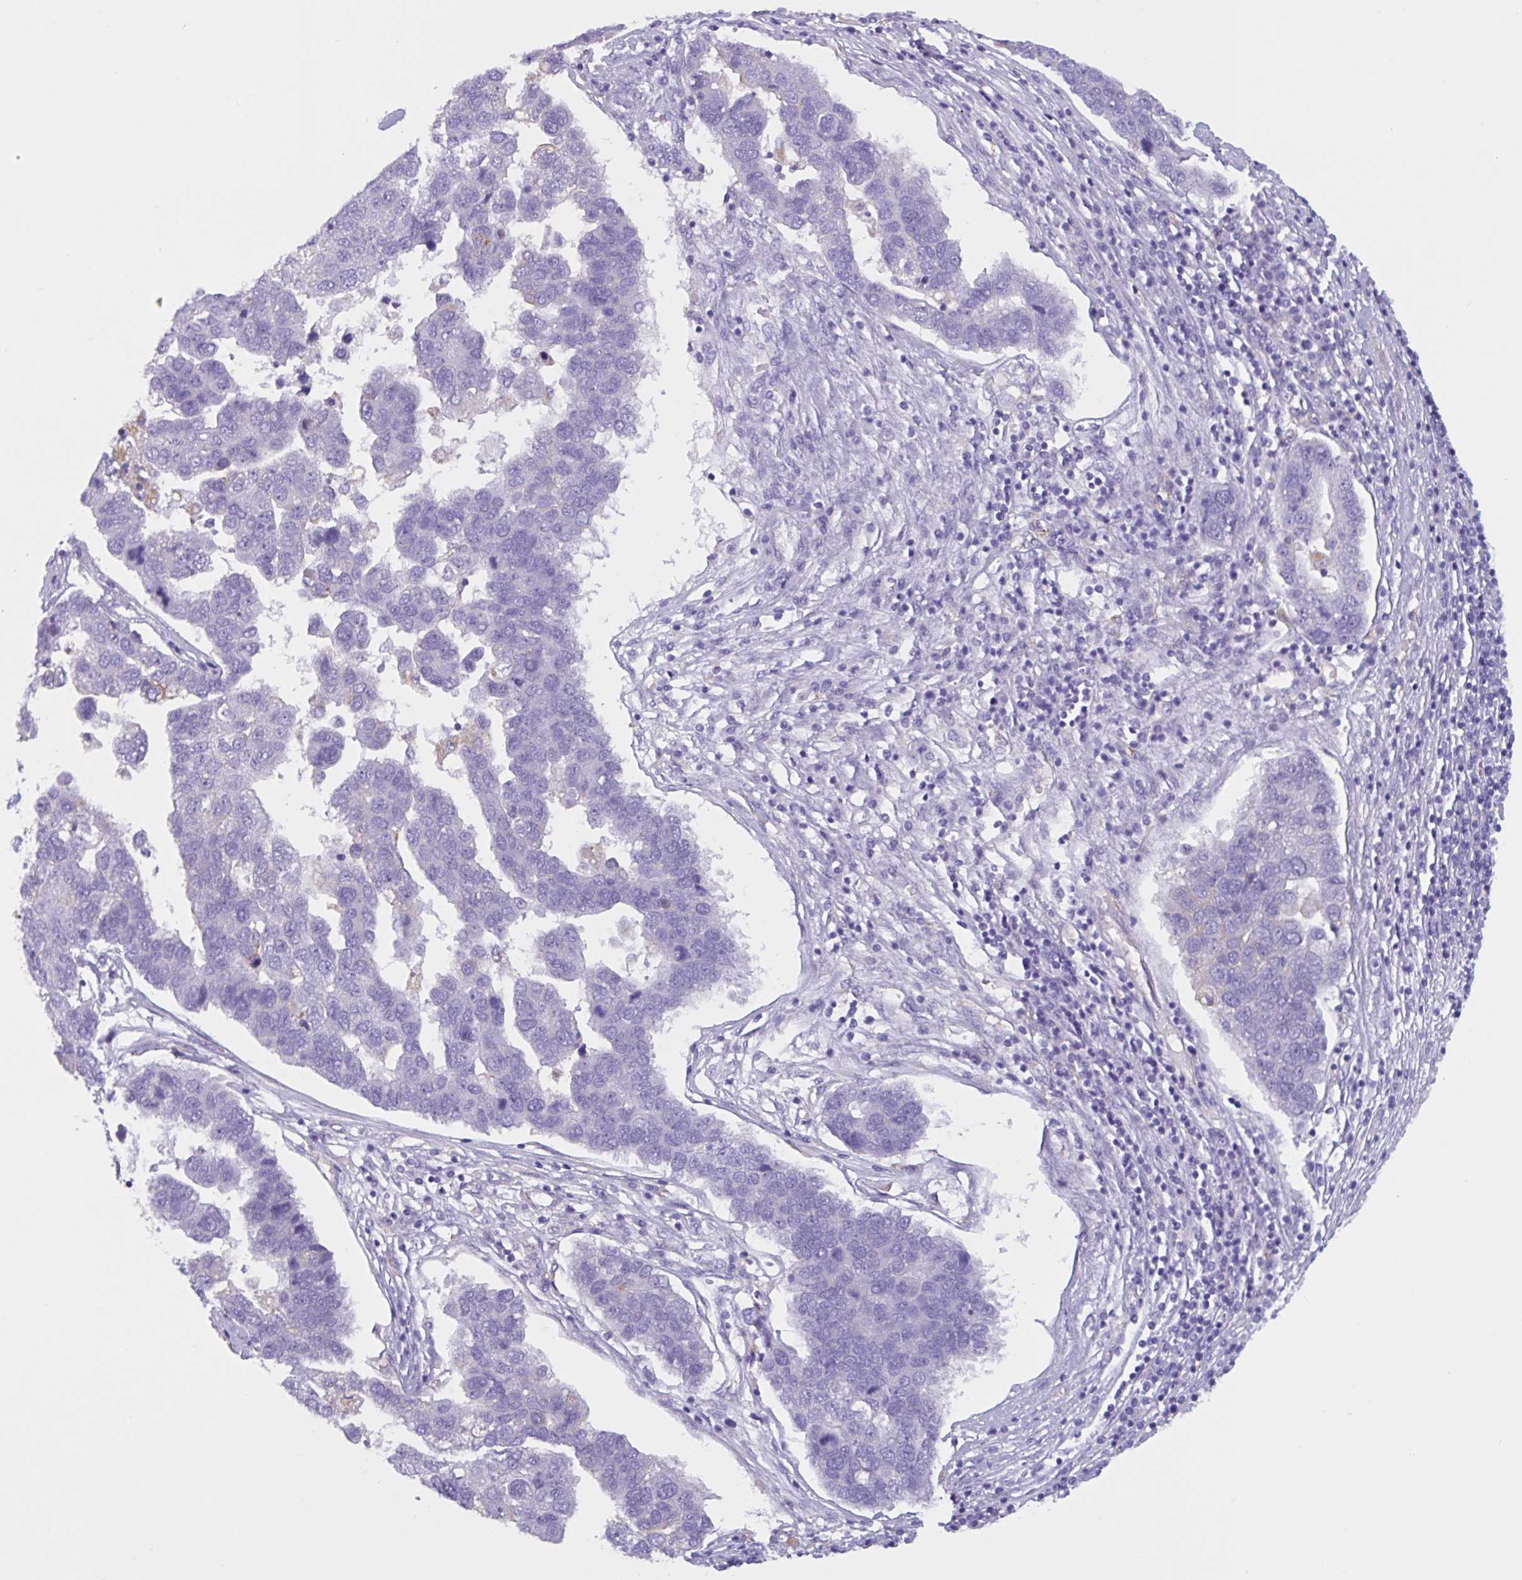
{"staining": {"intensity": "negative", "quantity": "none", "location": "none"}, "tissue": "pancreatic cancer", "cell_type": "Tumor cells", "image_type": "cancer", "snomed": [{"axis": "morphology", "description": "Adenocarcinoma, NOS"}, {"axis": "topography", "description": "Pancreas"}], "caption": "DAB (3,3'-diaminobenzidine) immunohistochemical staining of human pancreatic cancer (adenocarcinoma) exhibits no significant staining in tumor cells. The staining was performed using DAB to visualize the protein expression in brown, while the nuclei were stained in blue with hematoxylin (Magnification: 20x).", "gene": "RPL22L1", "patient": {"sex": "female", "age": 61}}